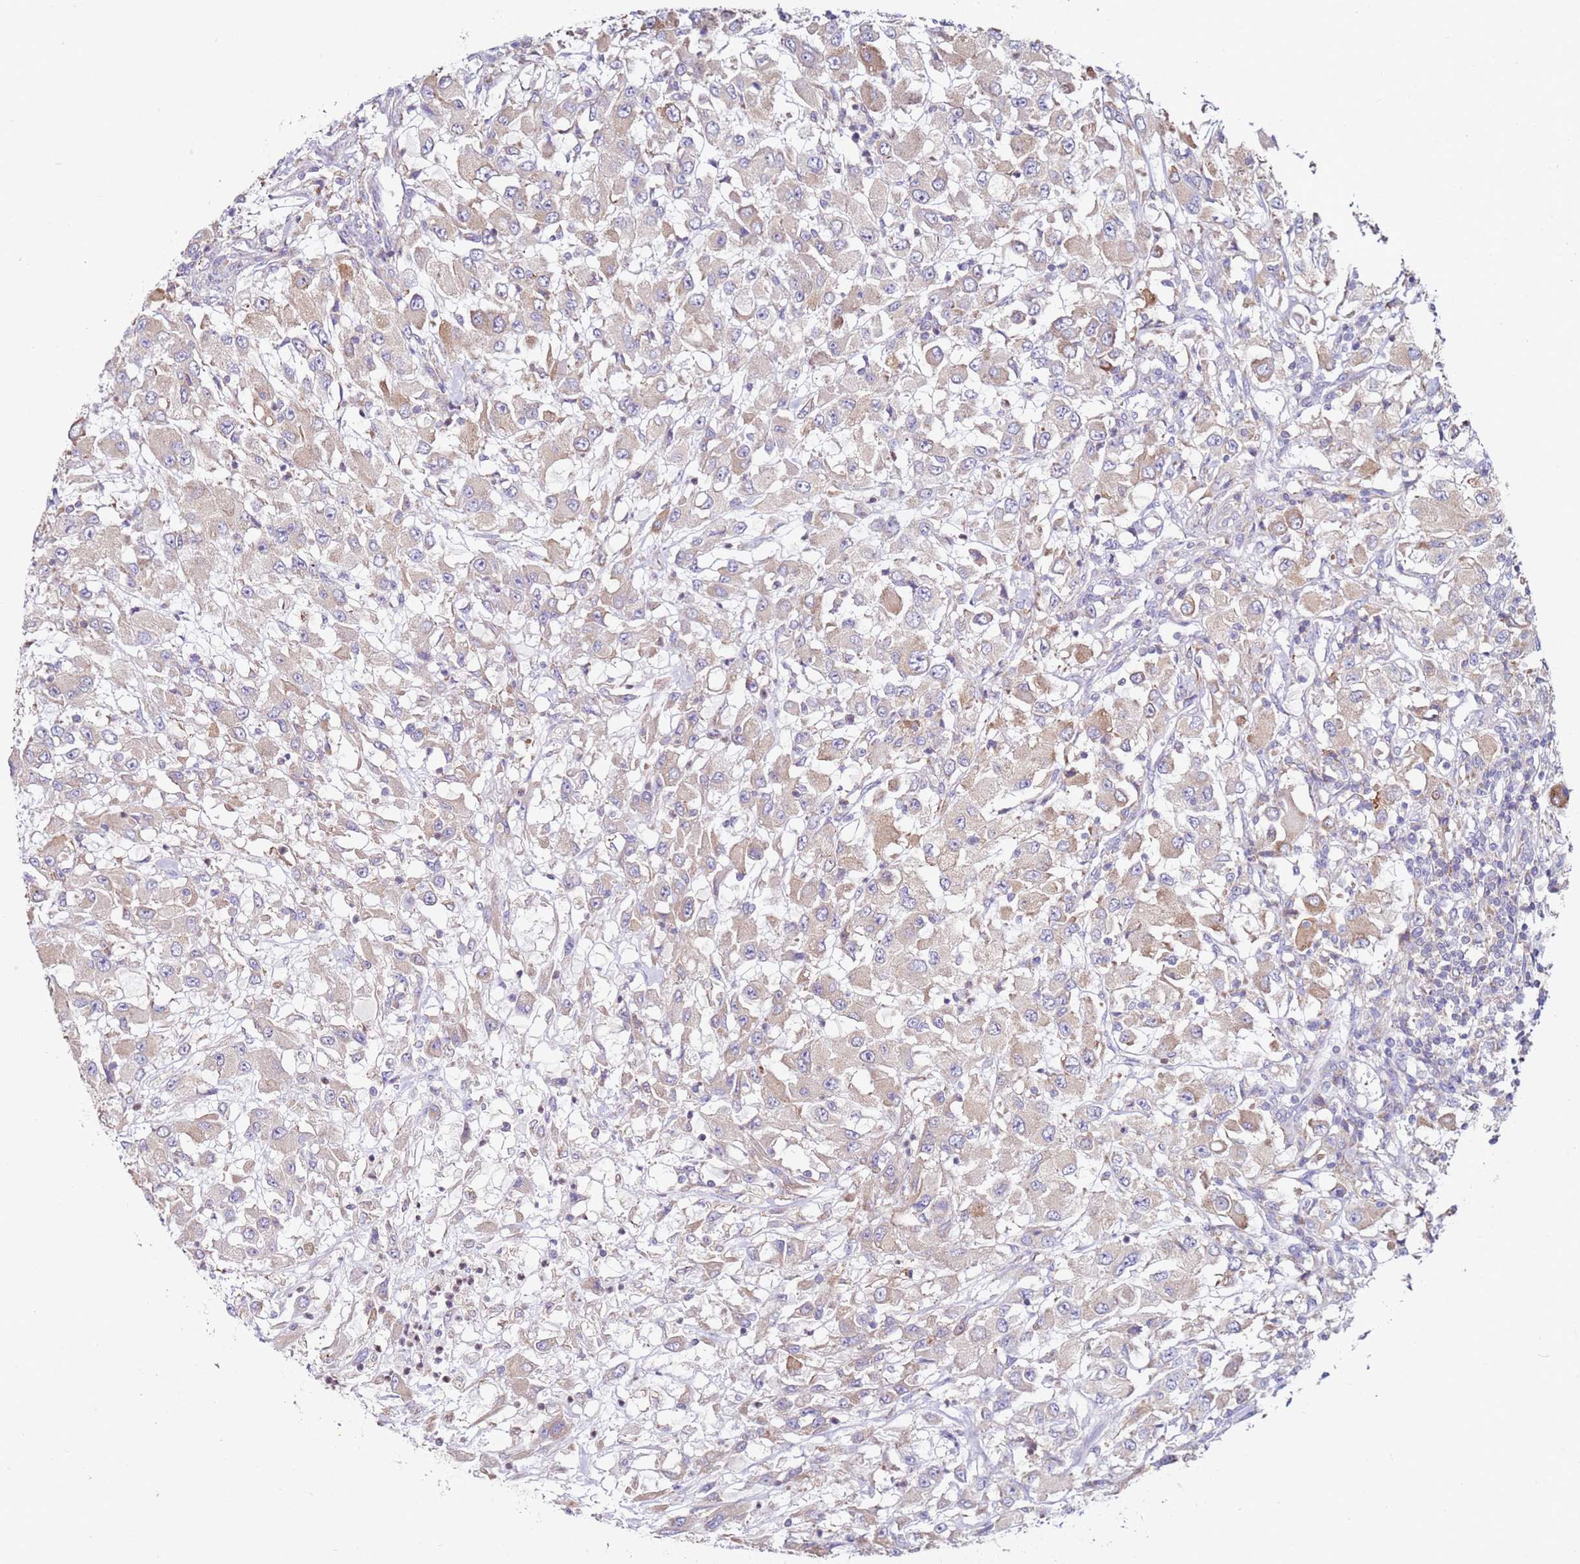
{"staining": {"intensity": "weak", "quantity": ">75%", "location": "cytoplasmic/membranous"}, "tissue": "renal cancer", "cell_type": "Tumor cells", "image_type": "cancer", "snomed": [{"axis": "morphology", "description": "Adenocarcinoma, NOS"}, {"axis": "topography", "description": "Kidney"}], "caption": "Protein staining of renal cancer (adenocarcinoma) tissue reveals weak cytoplasmic/membranous positivity in approximately >75% of tumor cells.", "gene": "CNOT9", "patient": {"sex": "female", "age": 67}}